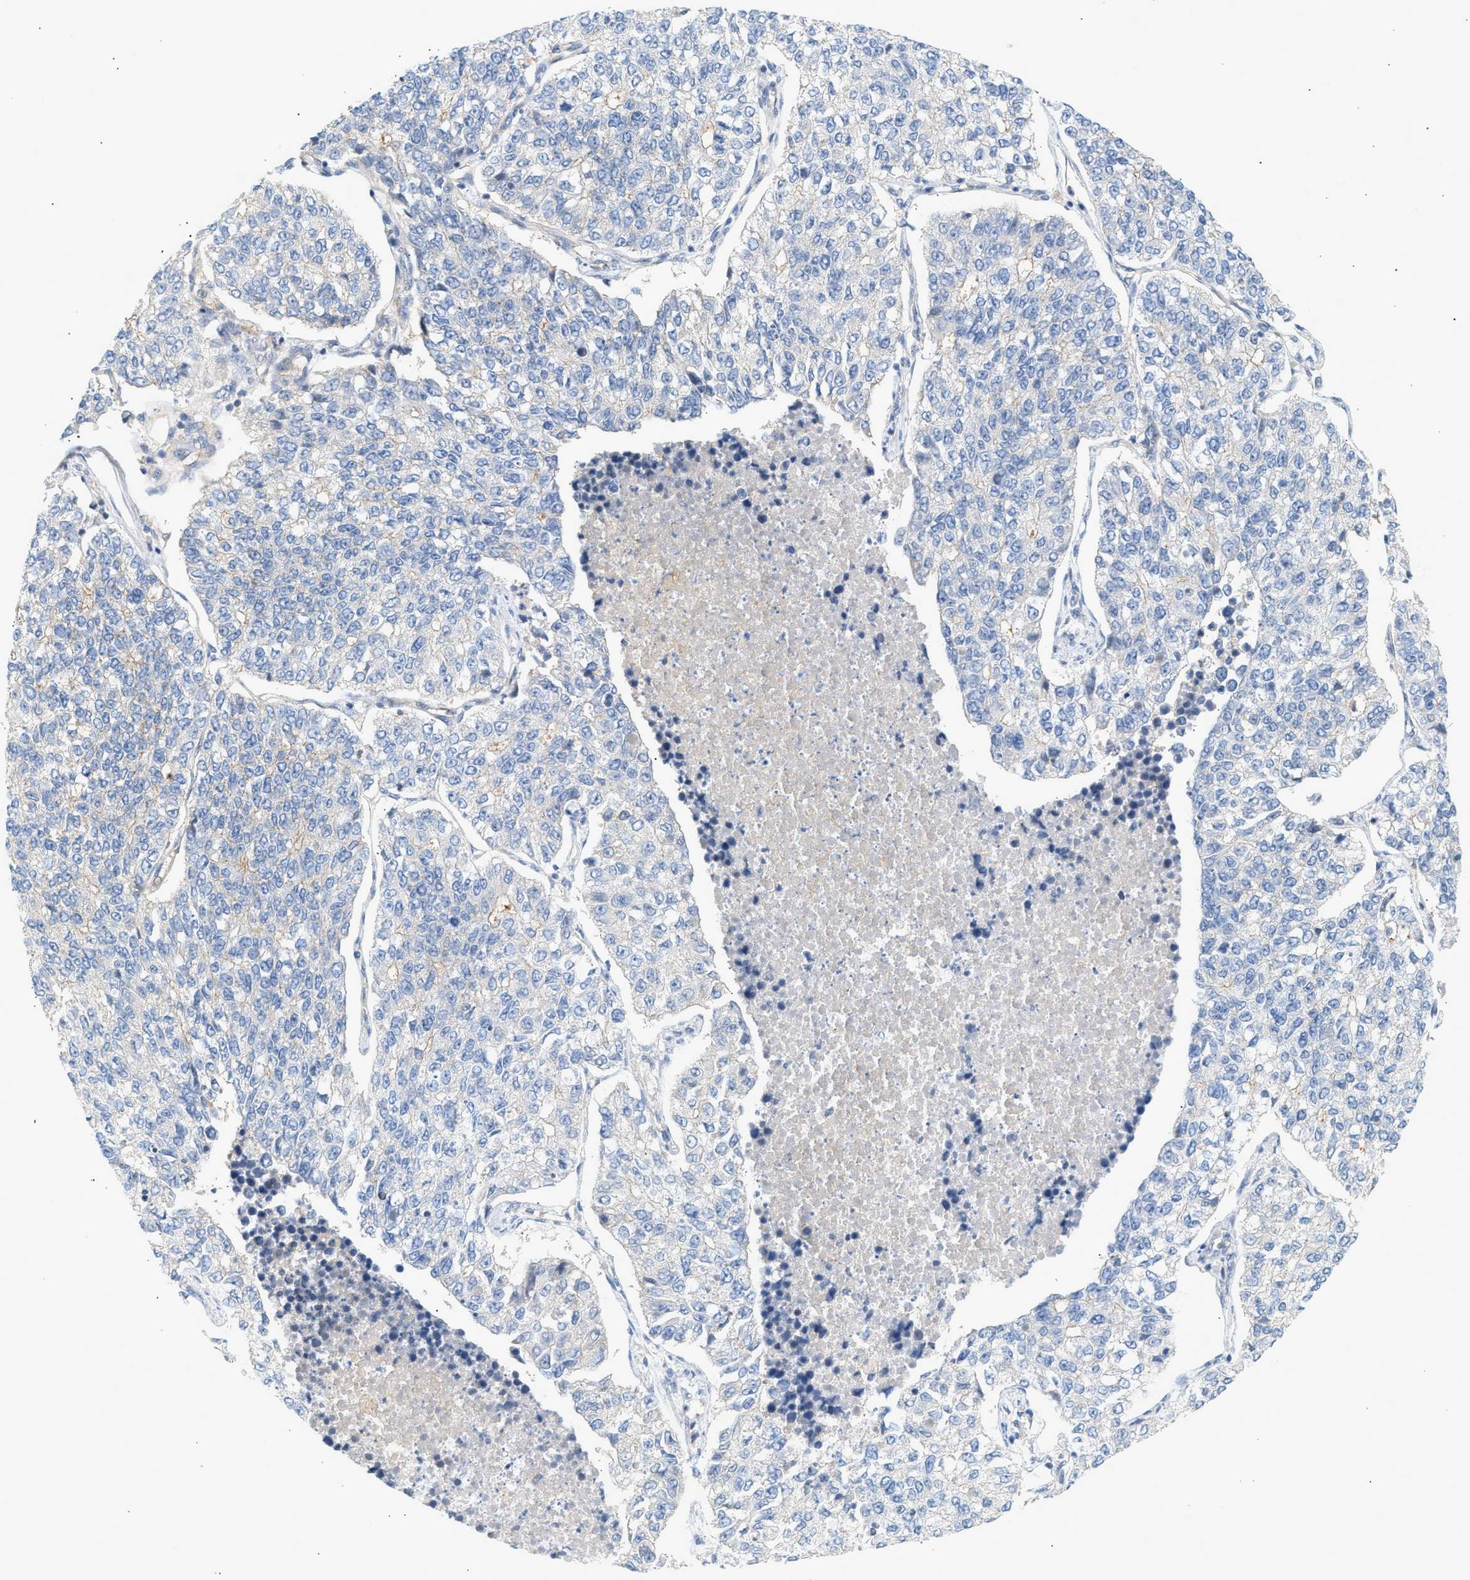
{"staining": {"intensity": "weak", "quantity": "<25%", "location": "cytoplasmic/membranous"}, "tissue": "lung cancer", "cell_type": "Tumor cells", "image_type": "cancer", "snomed": [{"axis": "morphology", "description": "Adenocarcinoma, NOS"}, {"axis": "topography", "description": "Lung"}], "caption": "A high-resolution histopathology image shows immunohistochemistry staining of lung cancer, which demonstrates no significant staining in tumor cells.", "gene": "PAFAH1B1", "patient": {"sex": "male", "age": 49}}